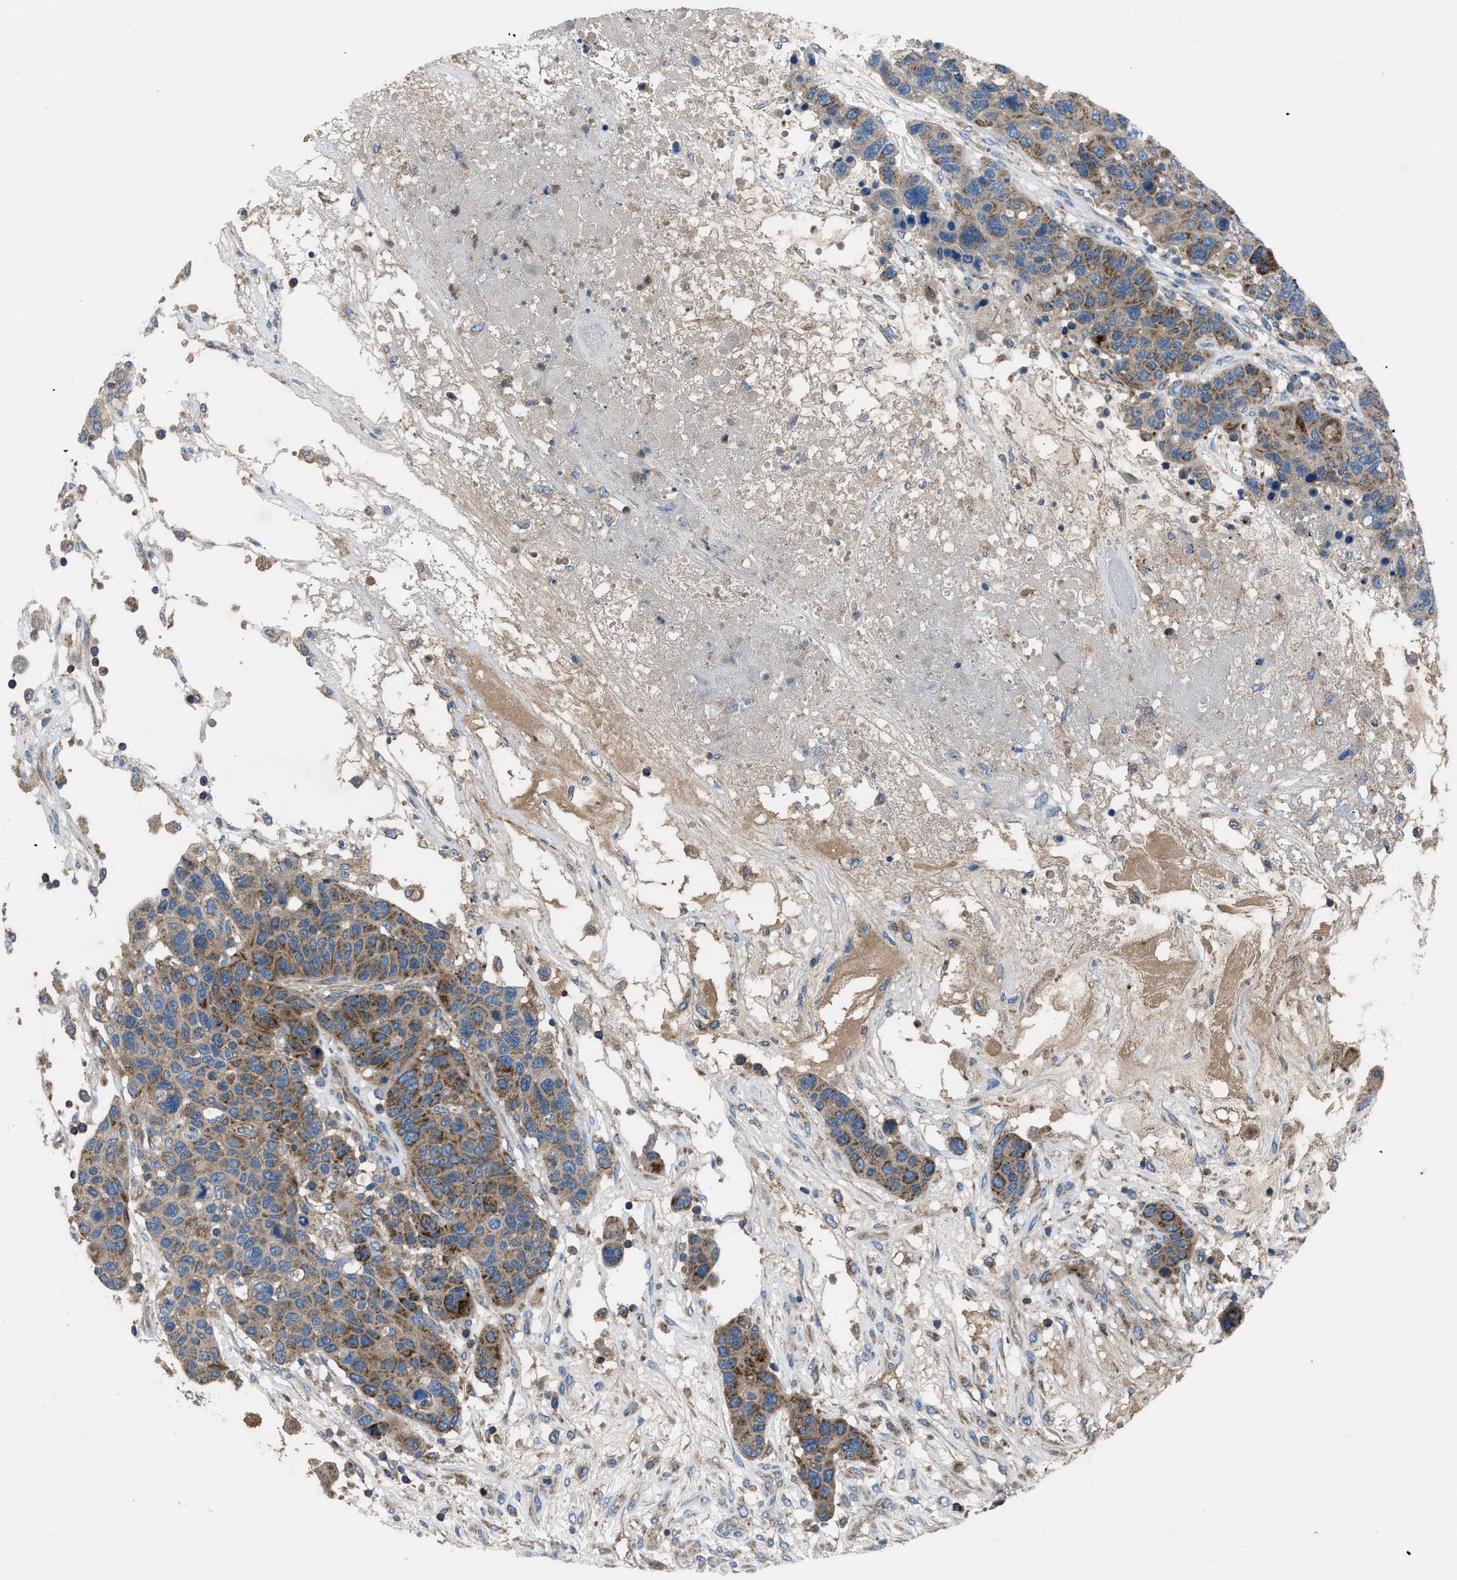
{"staining": {"intensity": "moderate", "quantity": ">75%", "location": "cytoplasmic/membranous"}, "tissue": "breast cancer", "cell_type": "Tumor cells", "image_type": "cancer", "snomed": [{"axis": "morphology", "description": "Duct carcinoma"}, {"axis": "topography", "description": "Breast"}], "caption": "About >75% of tumor cells in human breast invasive ductal carcinoma display moderate cytoplasmic/membranous protein expression as visualized by brown immunohistochemical staining.", "gene": "GRK6", "patient": {"sex": "female", "age": 37}}